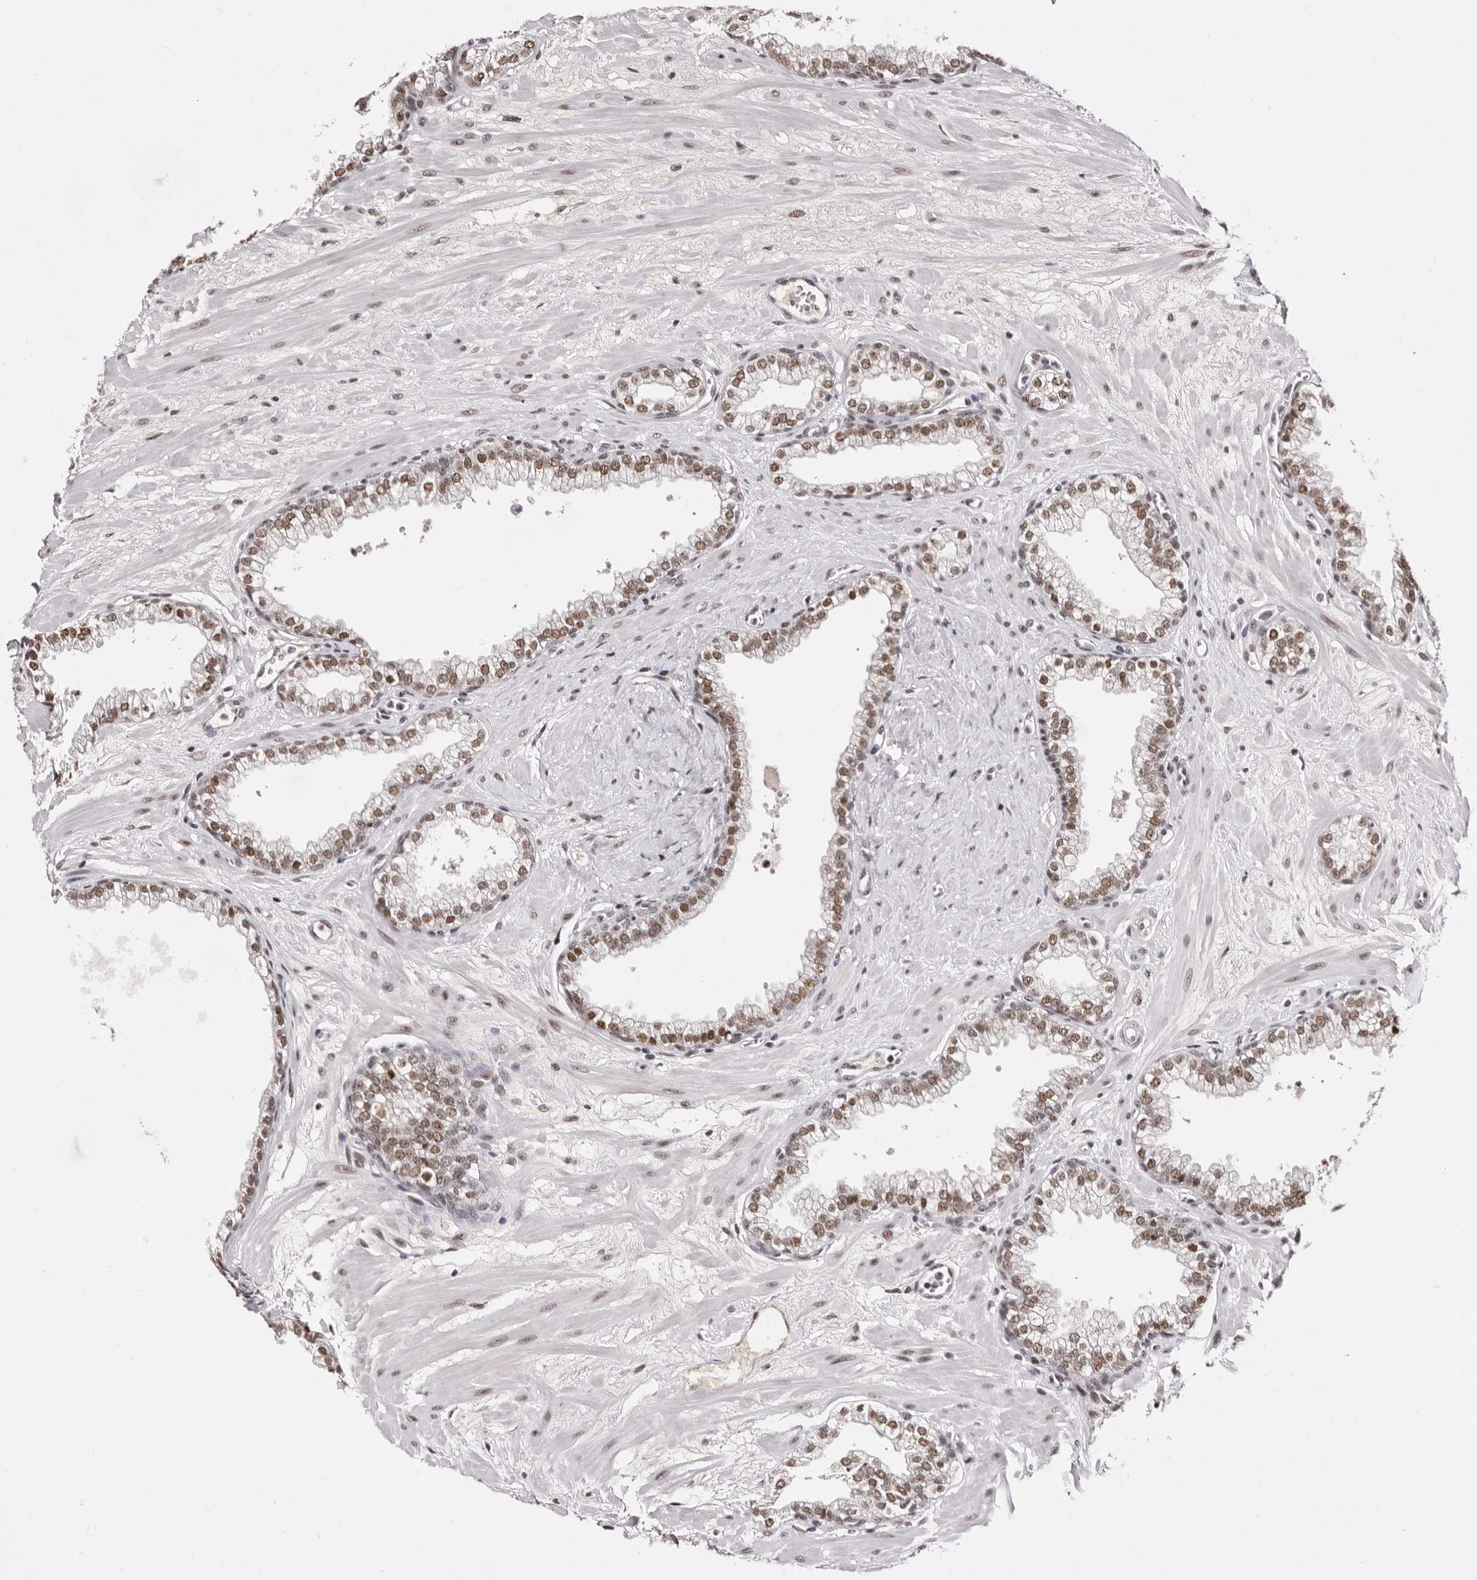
{"staining": {"intensity": "moderate", "quantity": ">75%", "location": "nuclear"}, "tissue": "prostate", "cell_type": "Glandular cells", "image_type": "normal", "snomed": [{"axis": "morphology", "description": "Normal tissue, NOS"}, {"axis": "morphology", "description": "Urothelial carcinoma, Low grade"}, {"axis": "topography", "description": "Urinary bladder"}, {"axis": "topography", "description": "Prostate"}], "caption": "DAB (3,3'-diaminobenzidine) immunohistochemical staining of normal human prostate displays moderate nuclear protein positivity in about >75% of glandular cells.", "gene": "ANAPC11", "patient": {"sex": "male", "age": 60}}